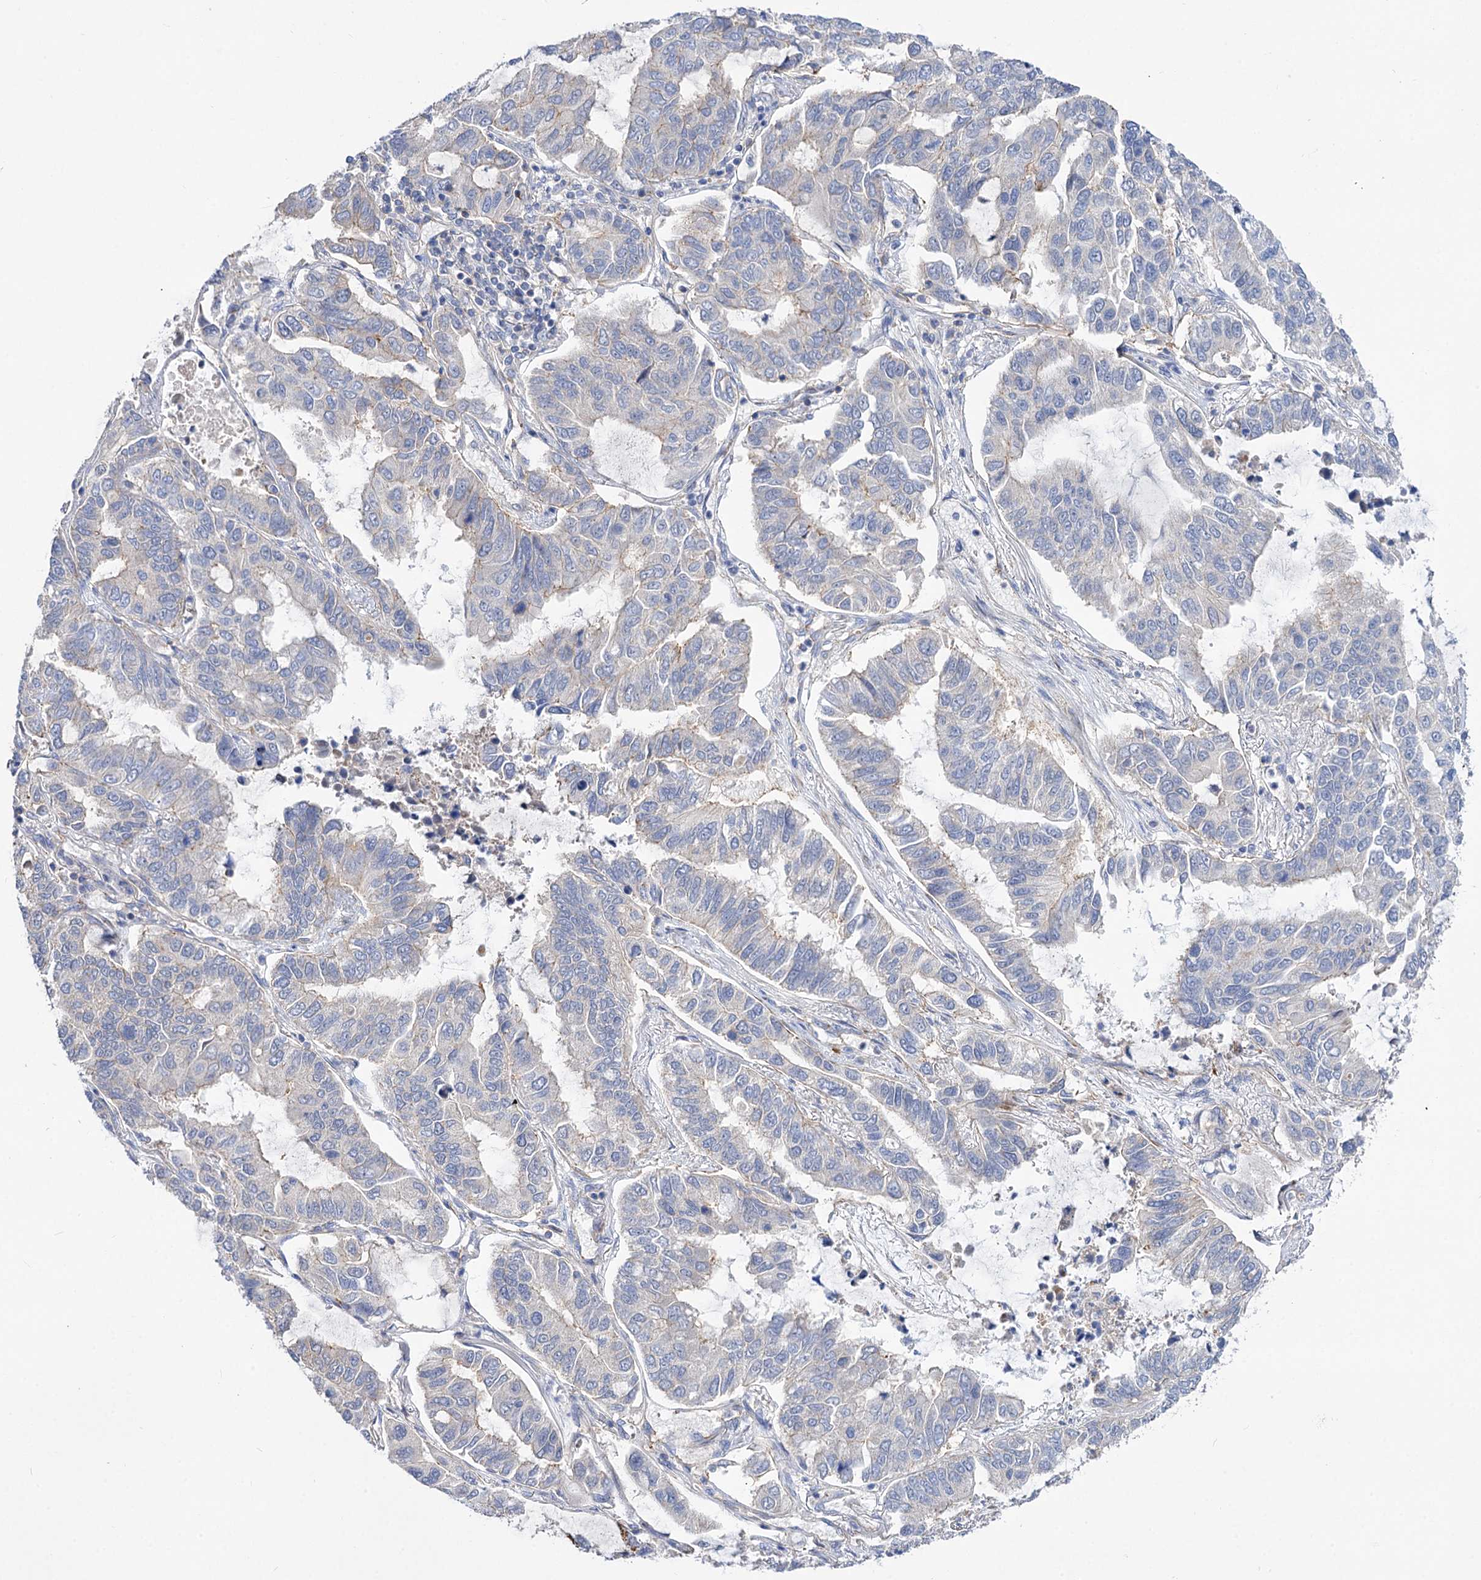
{"staining": {"intensity": "negative", "quantity": "none", "location": "none"}, "tissue": "lung cancer", "cell_type": "Tumor cells", "image_type": "cancer", "snomed": [{"axis": "morphology", "description": "Adenocarcinoma, NOS"}, {"axis": "topography", "description": "Lung"}], "caption": "Protein analysis of lung cancer displays no significant staining in tumor cells. Nuclei are stained in blue.", "gene": "NUDCD2", "patient": {"sex": "male", "age": 64}}